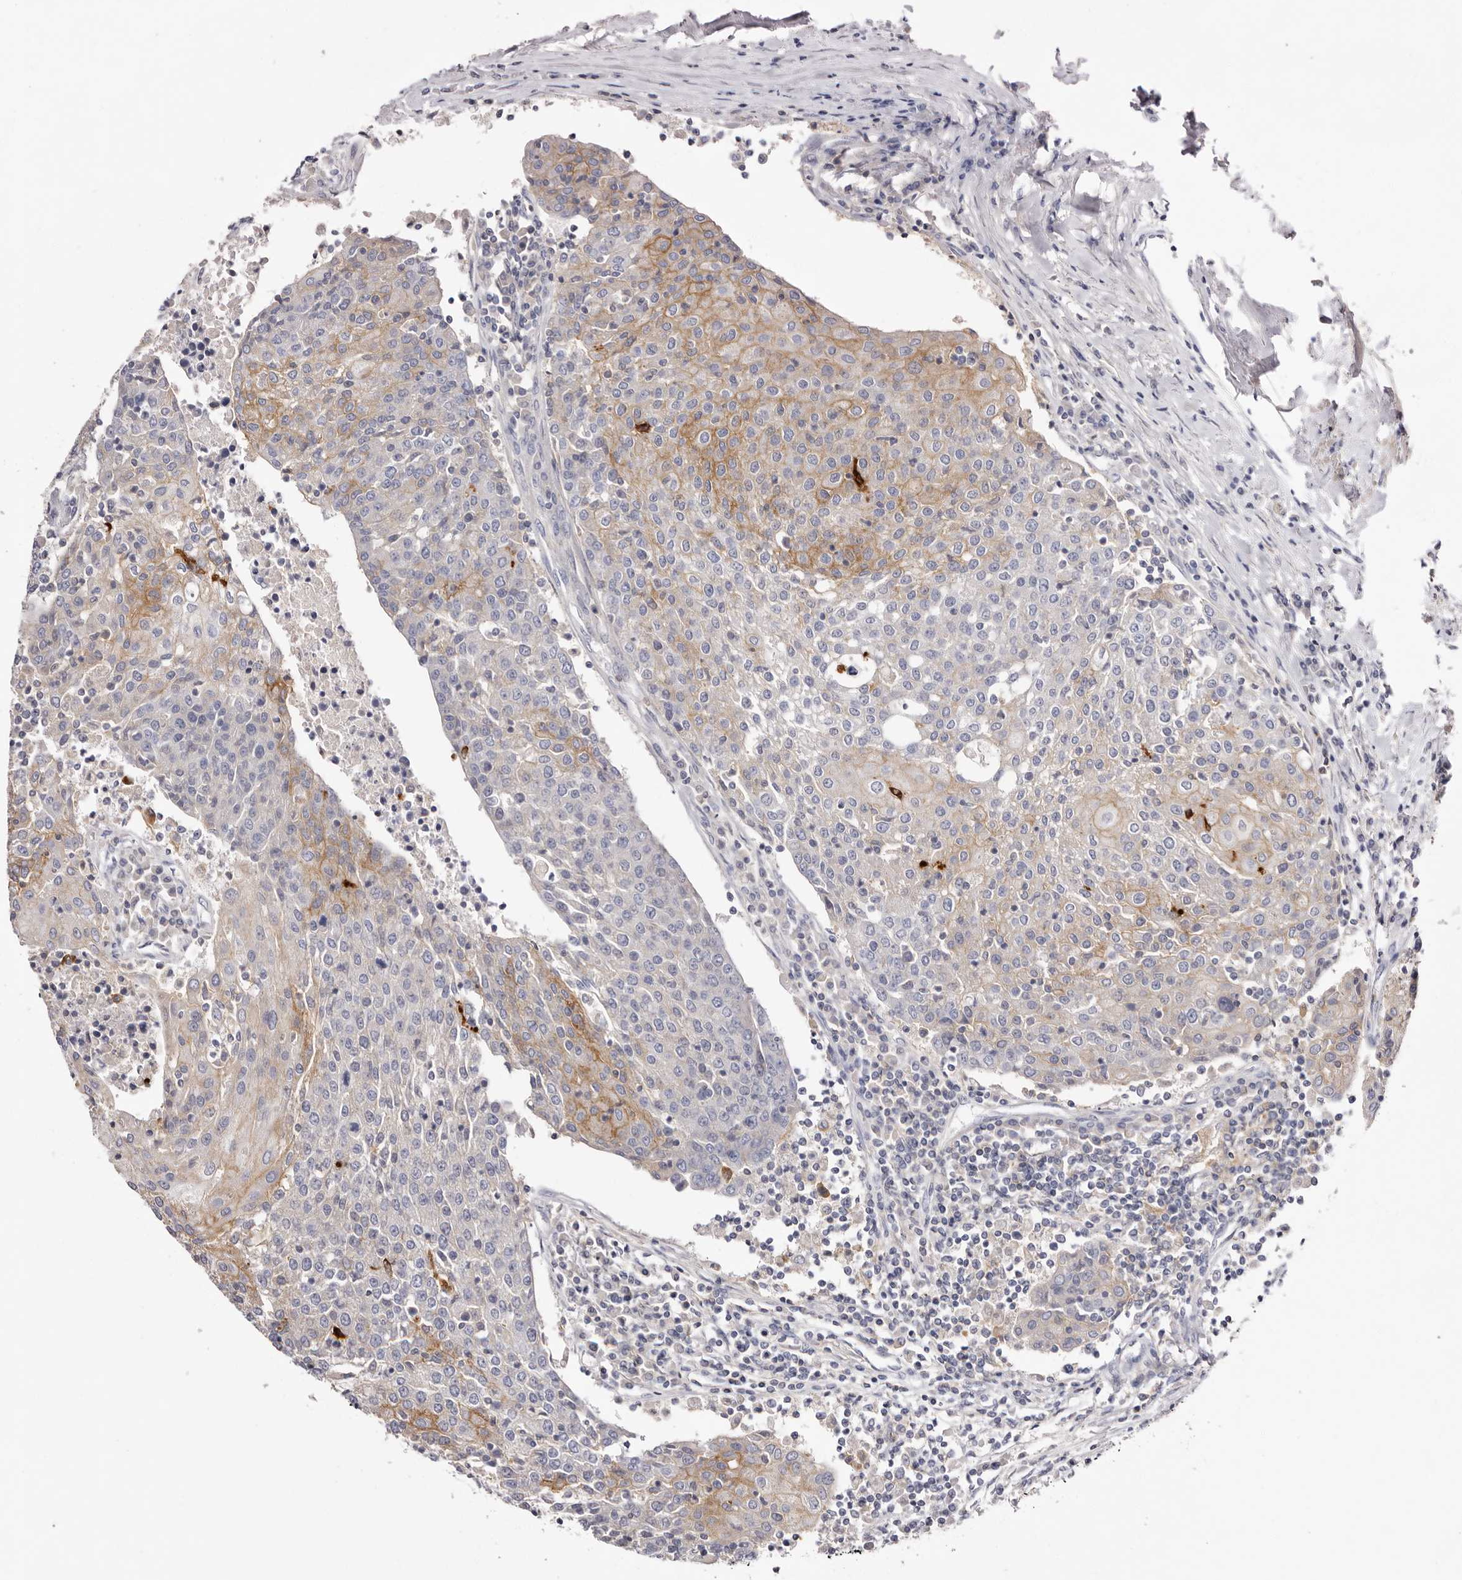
{"staining": {"intensity": "moderate", "quantity": "<25%", "location": "cytoplasmic/membranous"}, "tissue": "urothelial cancer", "cell_type": "Tumor cells", "image_type": "cancer", "snomed": [{"axis": "morphology", "description": "Urothelial carcinoma, High grade"}, {"axis": "topography", "description": "Urinary bladder"}], "caption": "Immunohistochemistry (IHC) photomicrograph of high-grade urothelial carcinoma stained for a protein (brown), which displays low levels of moderate cytoplasmic/membranous staining in about <25% of tumor cells.", "gene": "S1PR5", "patient": {"sex": "female", "age": 85}}